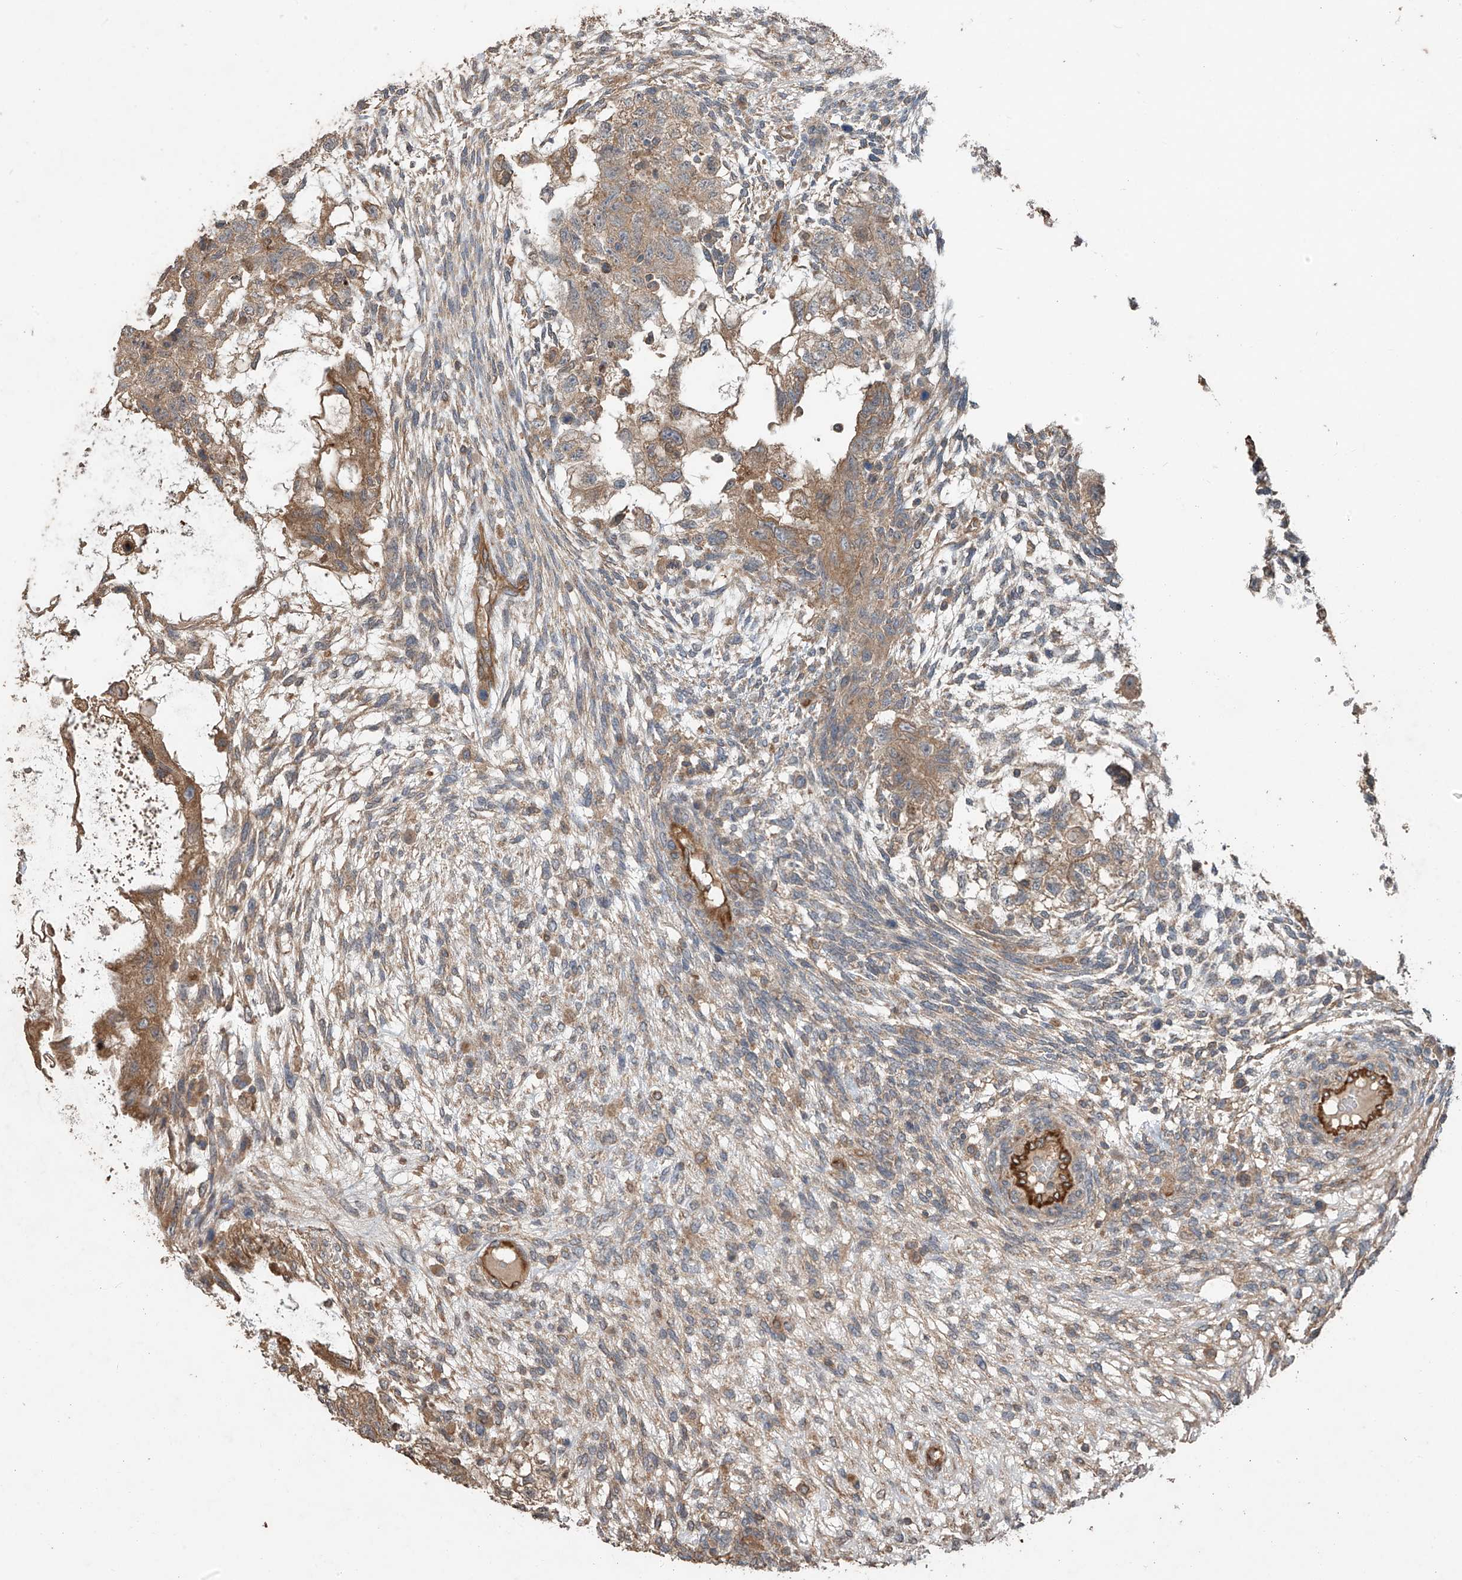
{"staining": {"intensity": "moderate", "quantity": "25%-75%", "location": "cytoplasmic/membranous"}, "tissue": "testis cancer", "cell_type": "Tumor cells", "image_type": "cancer", "snomed": [{"axis": "morphology", "description": "Normal tissue, NOS"}, {"axis": "morphology", "description": "Carcinoma, Embryonal, NOS"}, {"axis": "topography", "description": "Testis"}], "caption": "A brown stain highlights moderate cytoplasmic/membranous staining of a protein in human testis cancer tumor cells.", "gene": "AGBL5", "patient": {"sex": "male", "age": 36}}